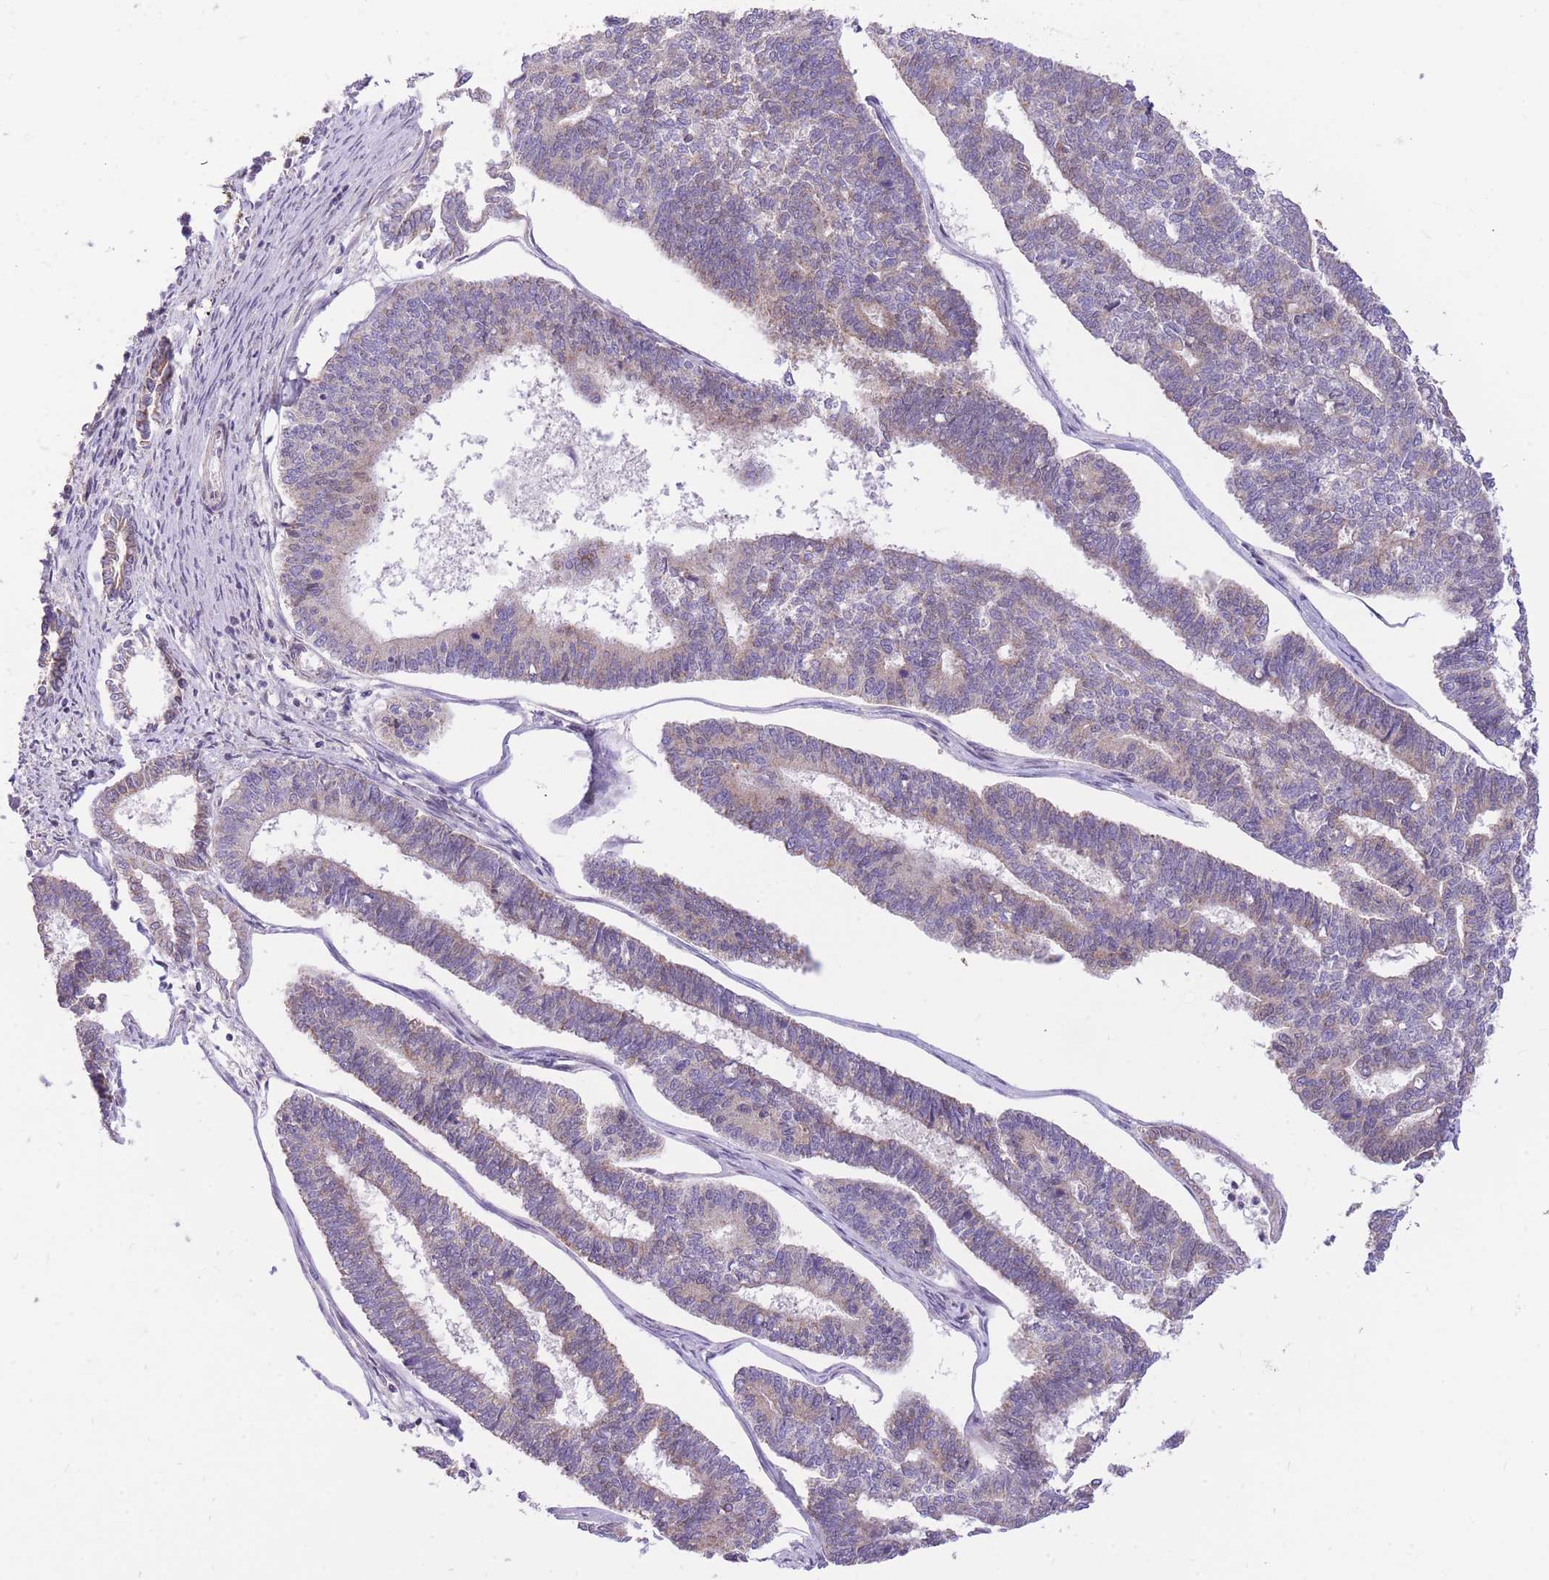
{"staining": {"intensity": "weak", "quantity": "<25%", "location": "cytoplasmic/membranous"}, "tissue": "endometrial cancer", "cell_type": "Tumor cells", "image_type": "cancer", "snomed": [{"axis": "morphology", "description": "Adenocarcinoma, NOS"}, {"axis": "topography", "description": "Endometrium"}], "caption": "Micrograph shows no protein positivity in tumor cells of endometrial cancer tissue.", "gene": "MINDY2", "patient": {"sex": "female", "age": 70}}